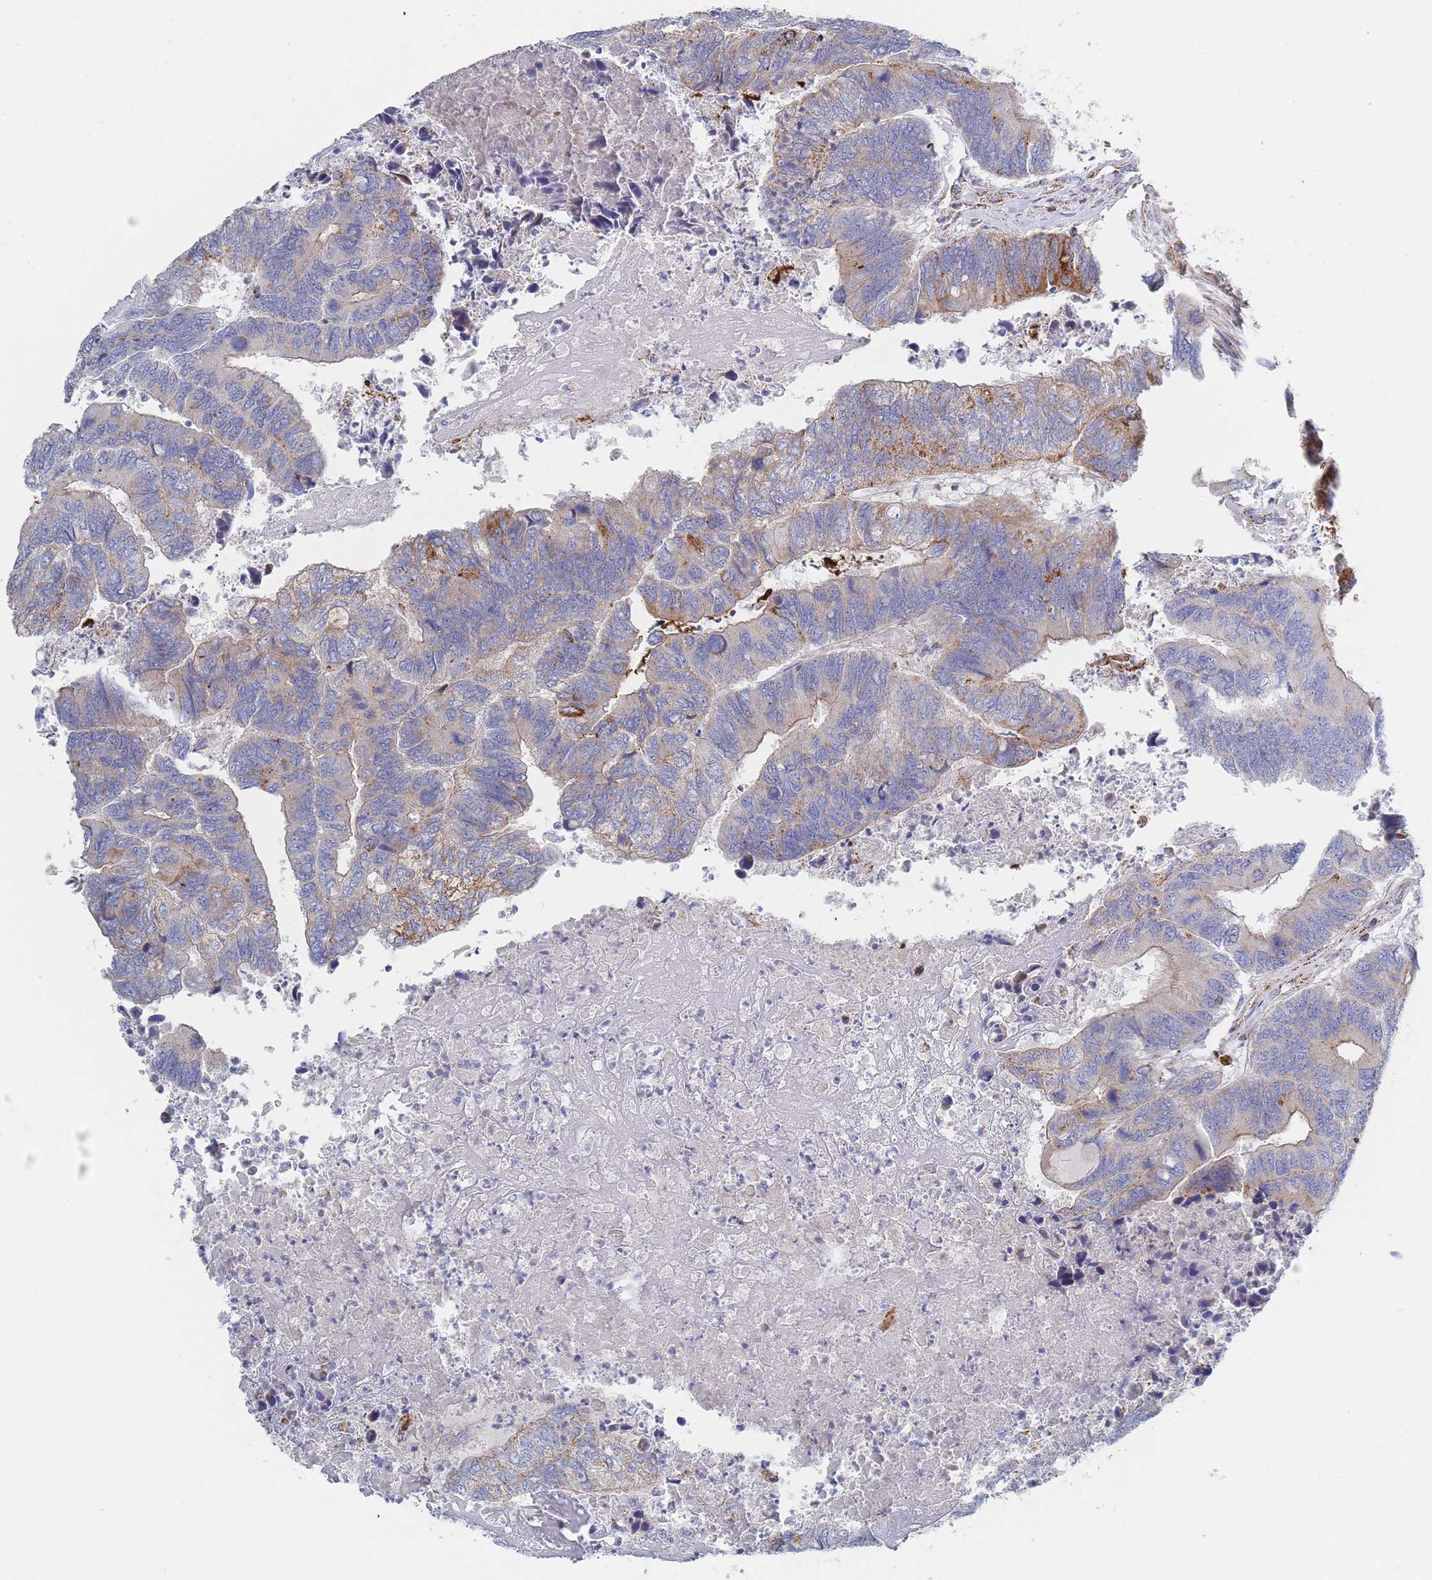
{"staining": {"intensity": "moderate", "quantity": "<25%", "location": "cytoplasmic/membranous"}, "tissue": "colorectal cancer", "cell_type": "Tumor cells", "image_type": "cancer", "snomed": [{"axis": "morphology", "description": "Adenocarcinoma, NOS"}, {"axis": "topography", "description": "Colon"}], "caption": "Protein expression analysis of colorectal adenocarcinoma shows moderate cytoplasmic/membranous expression in approximately <25% of tumor cells. The staining is performed using DAB brown chromogen to label protein expression. The nuclei are counter-stained blue using hematoxylin.", "gene": "IKZF4", "patient": {"sex": "female", "age": 67}}